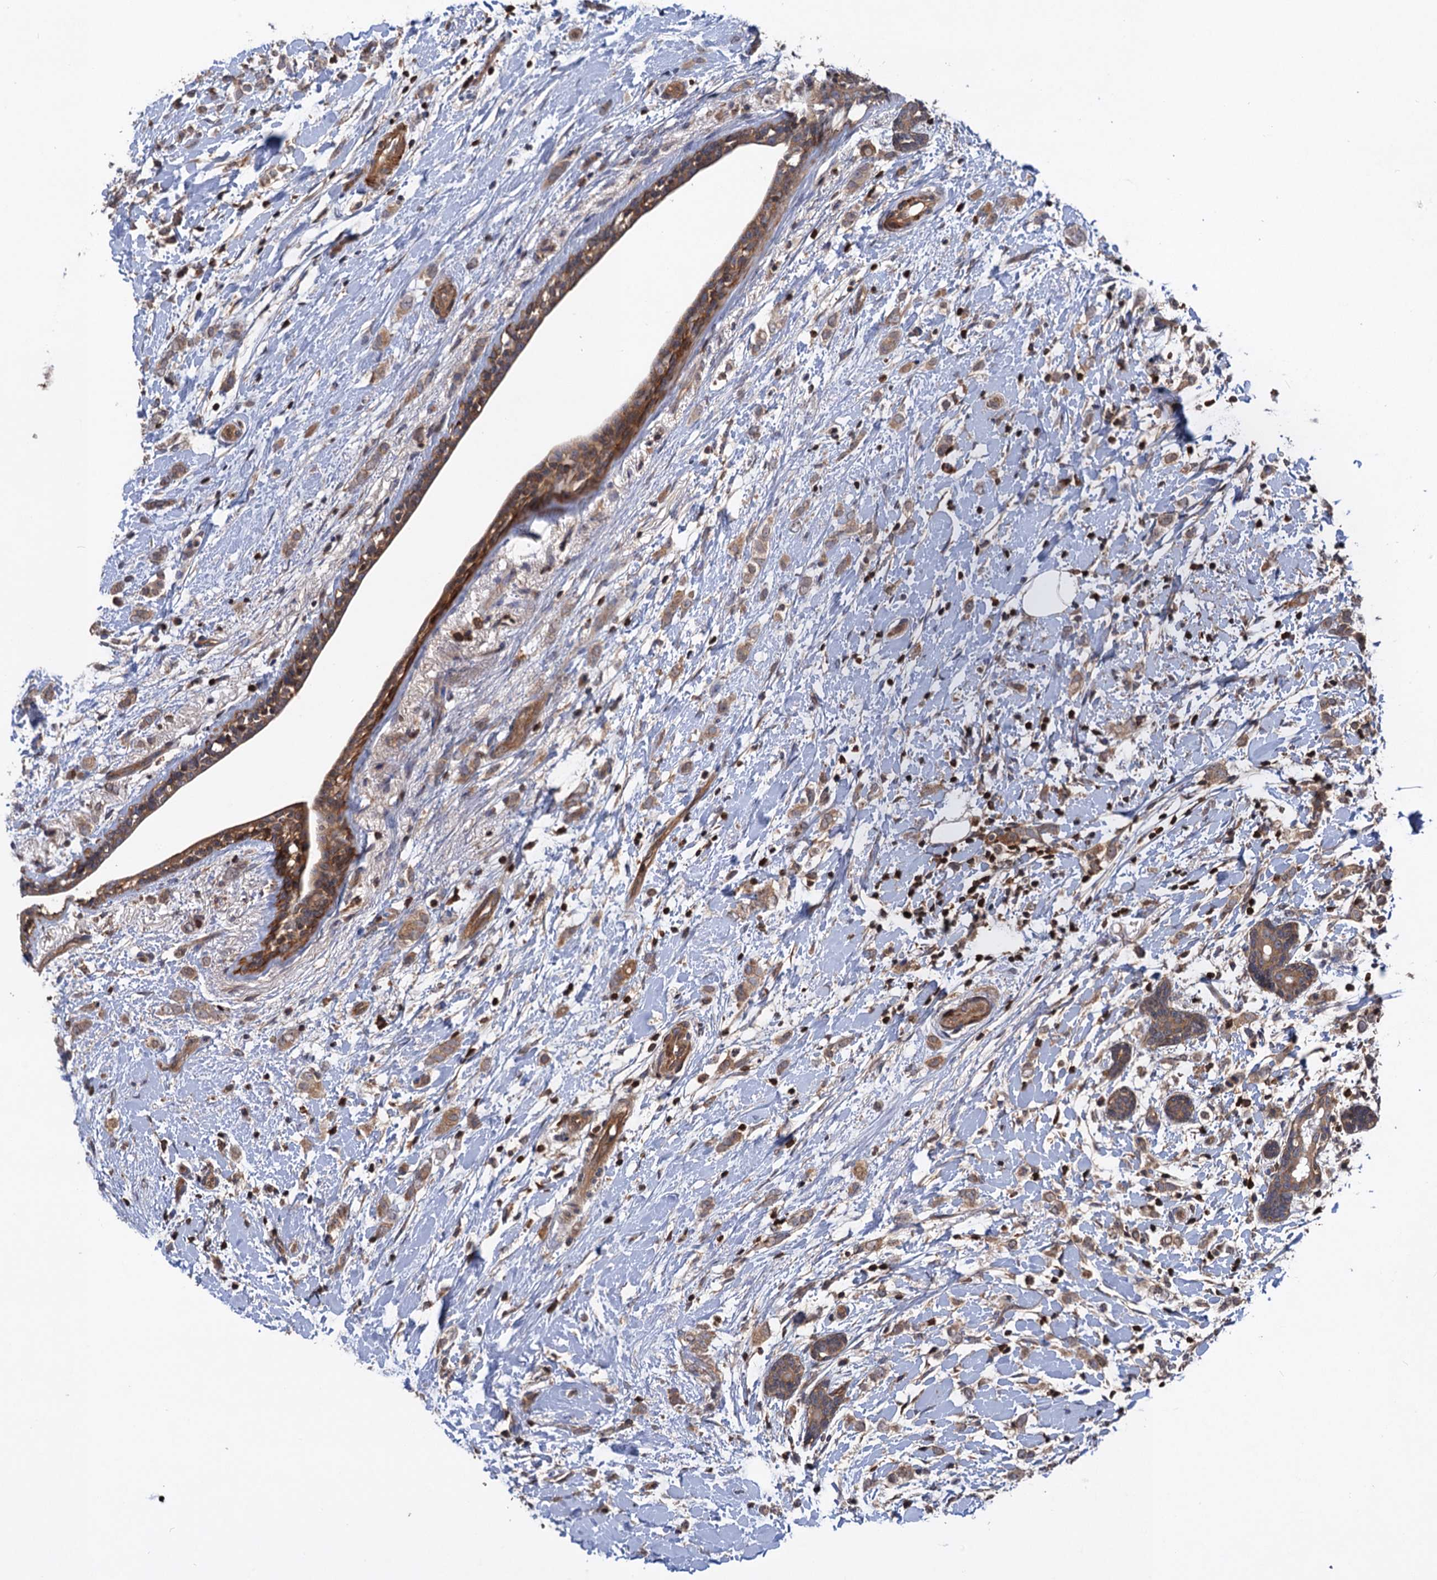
{"staining": {"intensity": "moderate", "quantity": ">75%", "location": "cytoplasmic/membranous"}, "tissue": "breast cancer", "cell_type": "Tumor cells", "image_type": "cancer", "snomed": [{"axis": "morphology", "description": "Normal tissue, NOS"}, {"axis": "morphology", "description": "Lobular carcinoma"}, {"axis": "topography", "description": "Breast"}], "caption": "A photomicrograph of human lobular carcinoma (breast) stained for a protein shows moderate cytoplasmic/membranous brown staining in tumor cells.", "gene": "DGKA", "patient": {"sex": "female", "age": 47}}